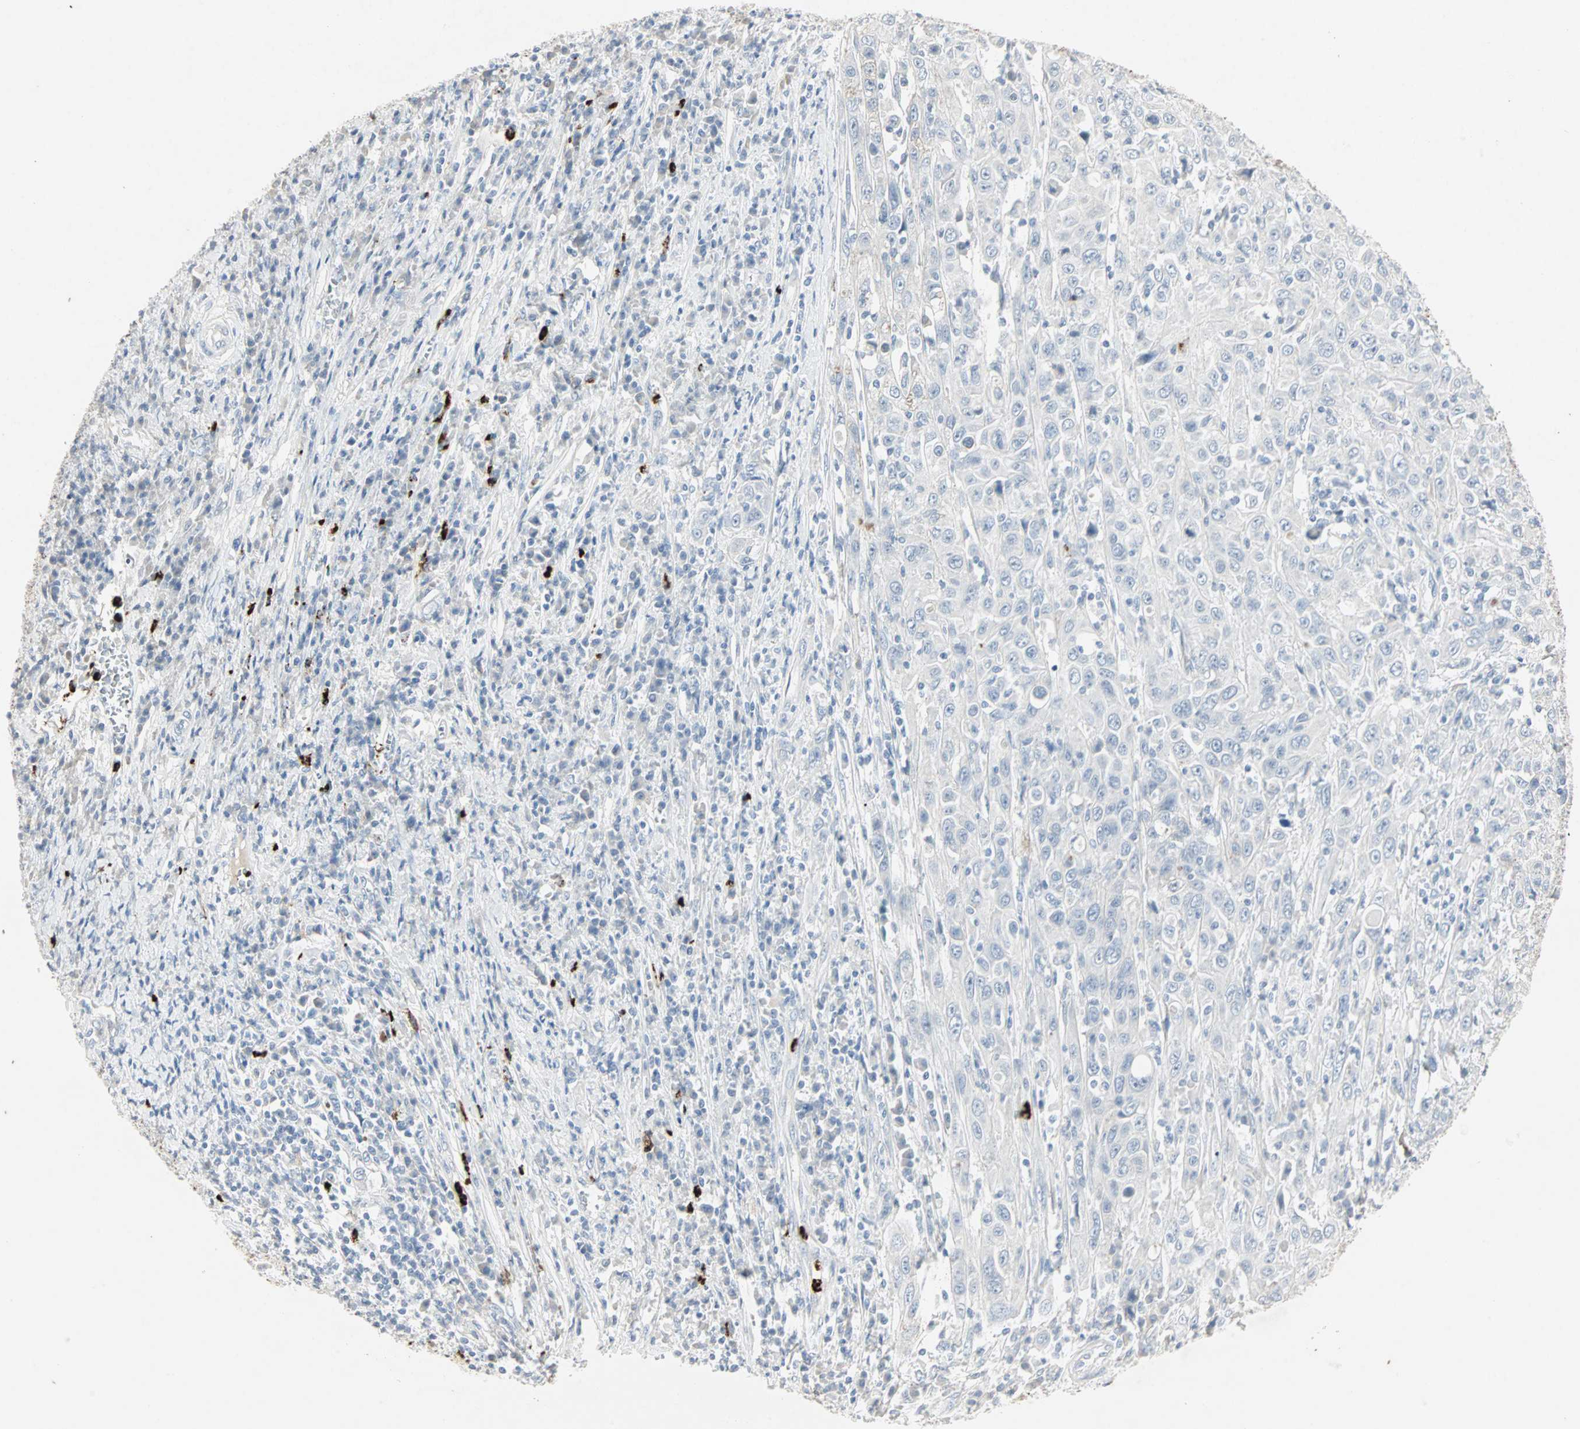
{"staining": {"intensity": "negative", "quantity": "none", "location": "none"}, "tissue": "cervical cancer", "cell_type": "Tumor cells", "image_type": "cancer", "snomed": [{"axis": "morphology", "description": "Squamous cell carcinoma, NOS"}, {"axis": "topography", "description": "Cervix"}], "caption": "Immunohistochemistry (IHC) image of human cervical squamous cell carcinoma stained for a protein (brown), which demonstrates no staining in tumor cells. Brightfield microscopy of IHC stained with DAB (brown) and hematoxylin (blue), captured at high magnification.", "gene": "CEACAM6", "patient": {"sex": "female", "age": 46}}